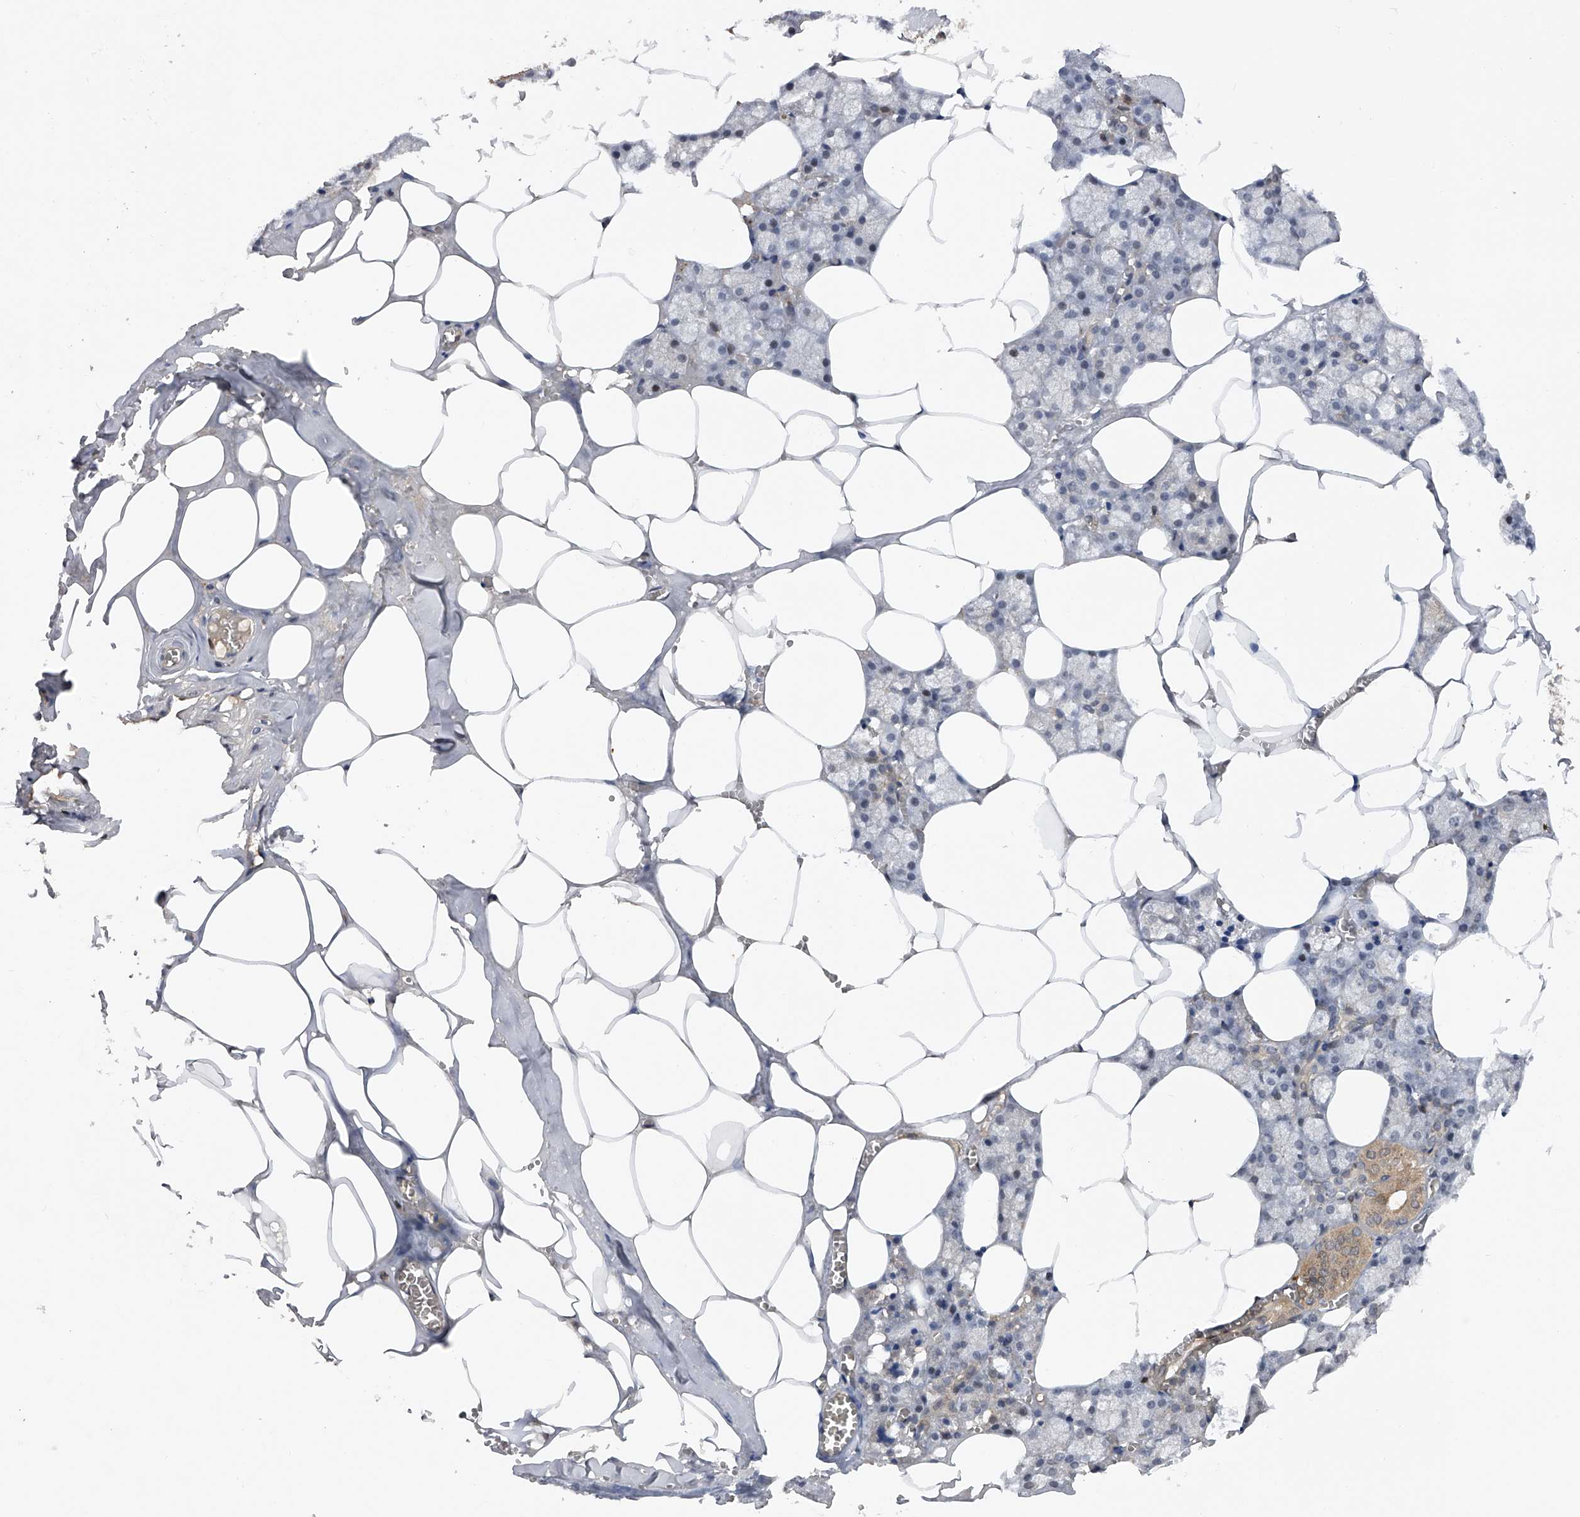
{"staining": {"intensity": "moderate", "quantity": "<25%", "location": "cytoplasmic/membranous"}, "tissue": "salivary gland", "cell_type": "Glandular cells", "image_type": "normal", "snomed": [{"axis": "morphology", "description": "Normal tissue, NOS"}, {"axis": "topography", "description": "Salivary gland"}], "caption": "Glandular cells show low levels of moderate cytoplasmic/membranous expression in about <25% of cells in unremarkable salivary gland. Immunohistochemistry stains the protein in brown and the nuclei are stained blue.", "gene": "RWDD2A", "patient": {"sex": "male", "age": 62}}